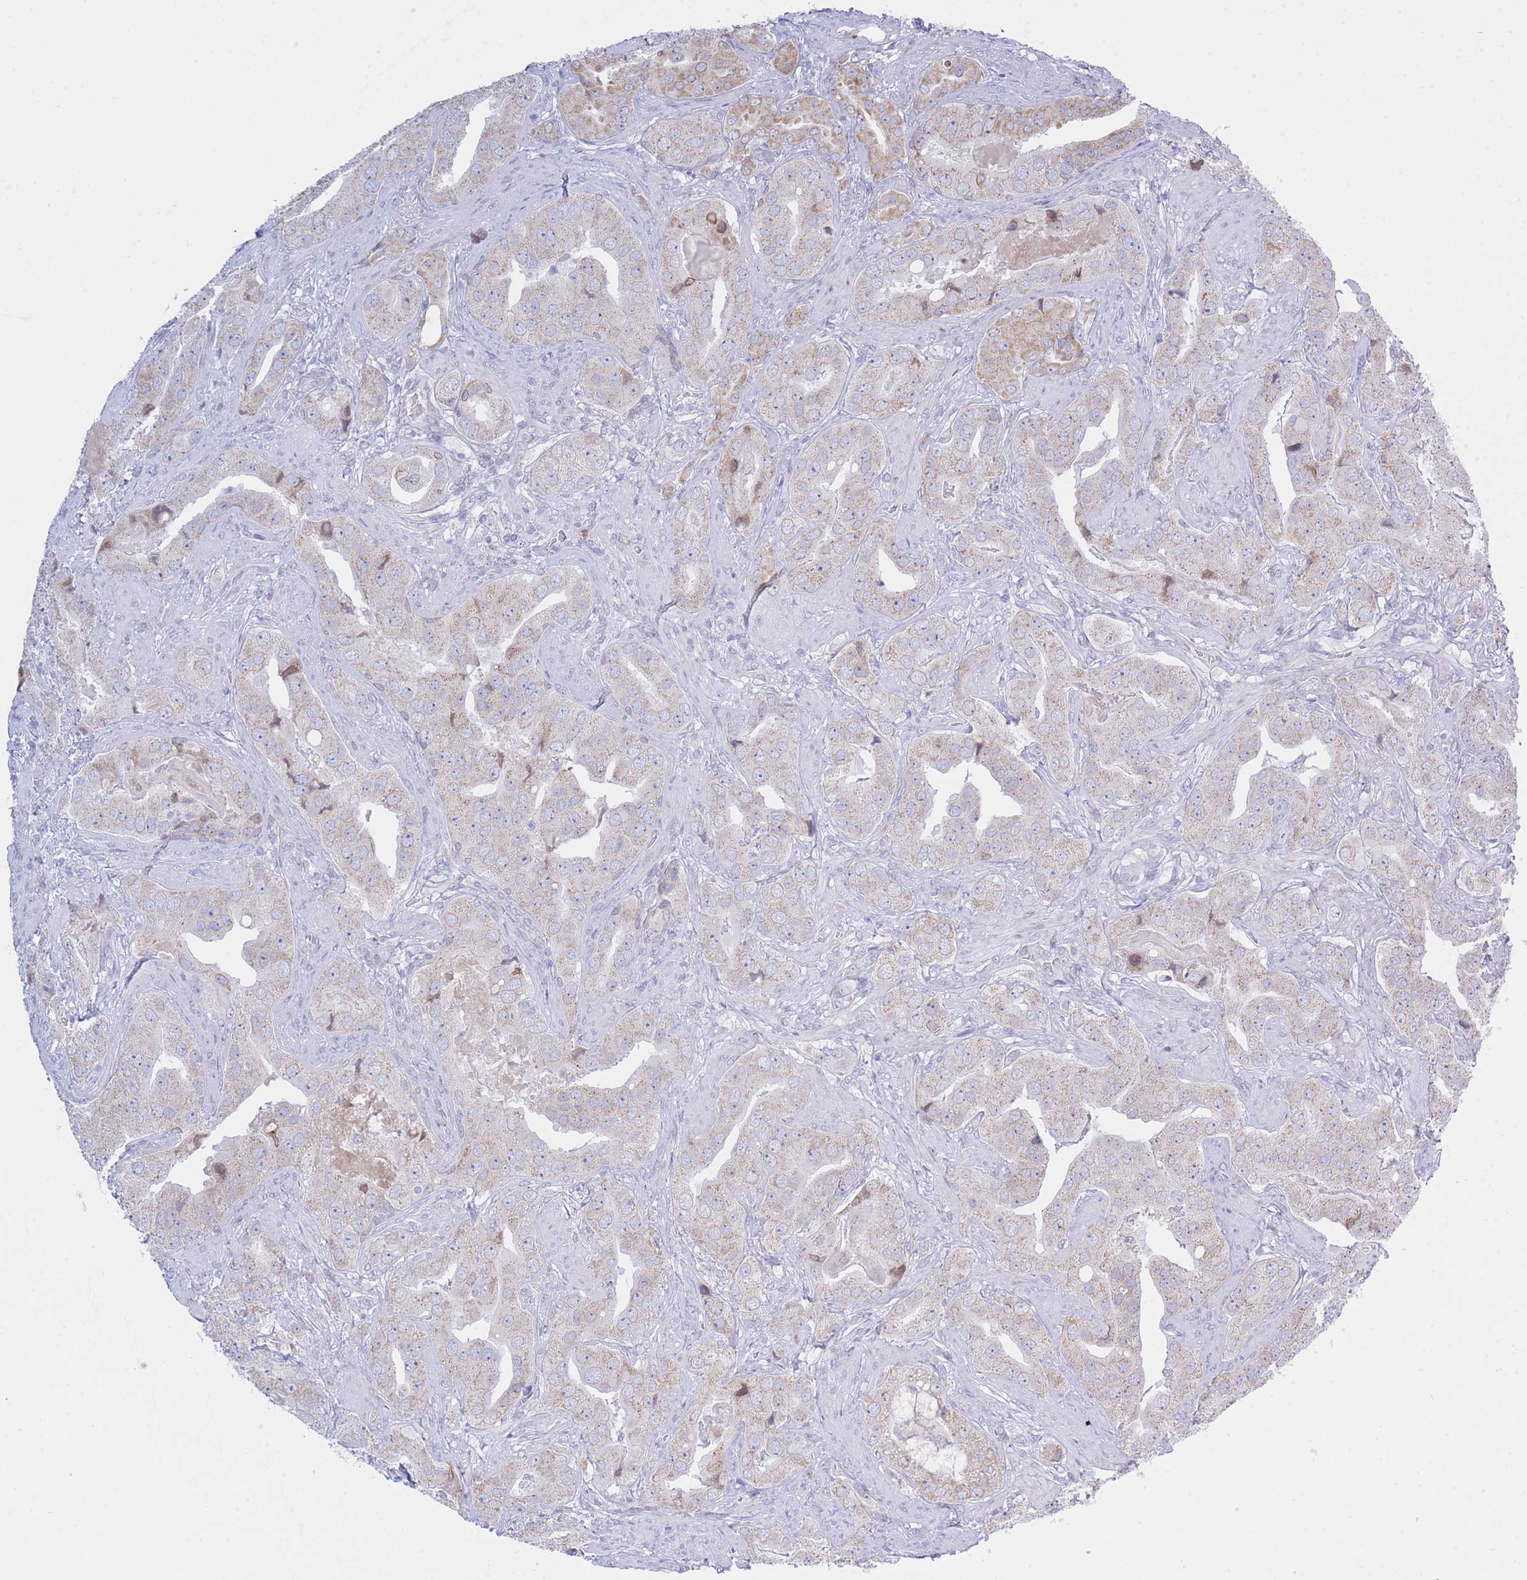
{"staining": {"intensity": "moderate", "quantity": "25%-75%", "location": "cytoplasmic/membranous"}, "tissue": "prostate cancer", "cell_type": "Tumor cells", "image_type": "cancer", "snomed": [{"axis": "morphology", "description": "Adenocarcinoma, High grade"}, {"axis": "topography", "description": "Prostate"}], "caption": "Tumor cells exhibit medium levels of moderate cytoplasmic/membranous expression in approximately 25%-75% of cells in human adenocarcinoma (high-grade) (prostate).", "gene": "NANP", "patient": {"sex": "male", "age": 63}}